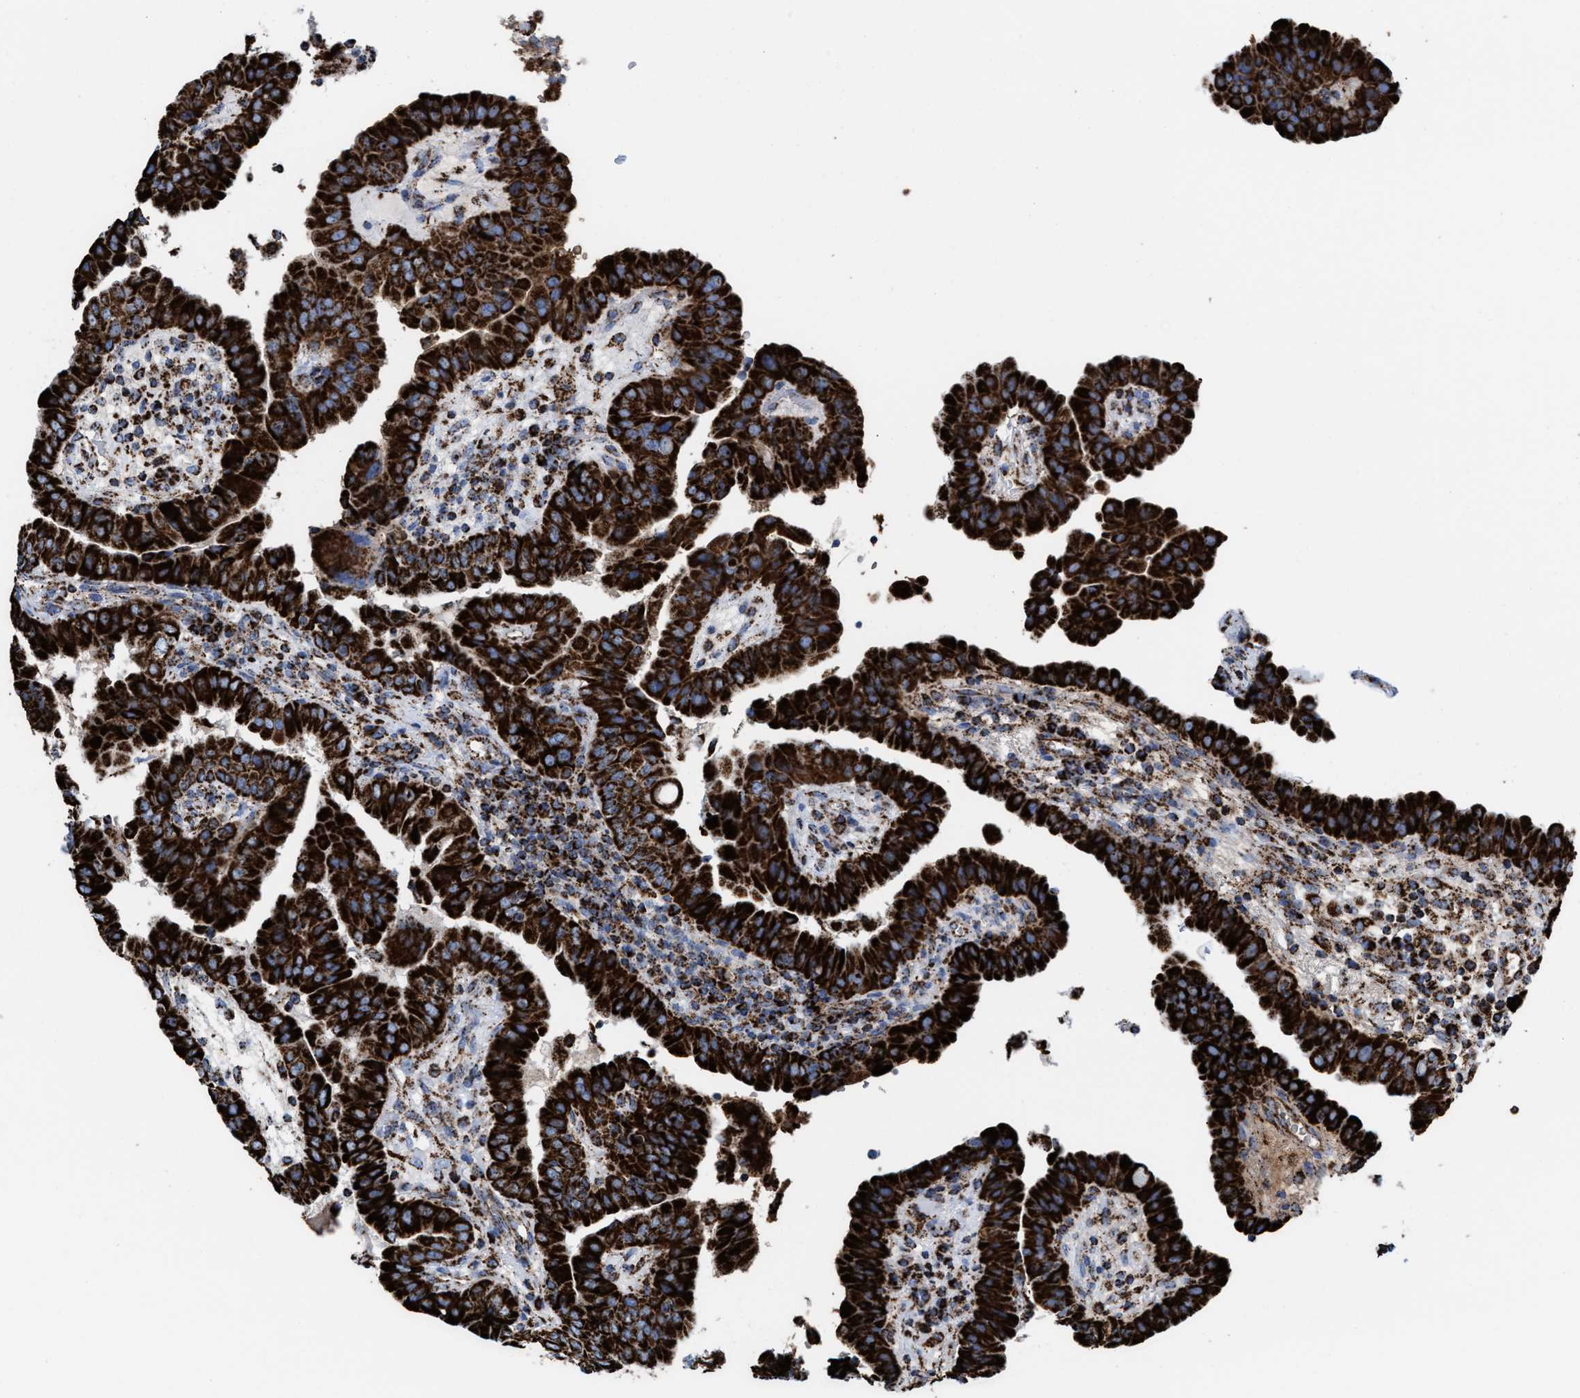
{"staining": {"intensity": "strong", "quantity": ">75%", "location": "cytoplasmic/membranous"}, "tissue": "thyroid cancer", "cell_type": "Tumor cells", "image_type": "cancer", "snomed": [{"axis": "morphology", "description": "Papillary adenocarcinoma, NOS"}, {"axis": "topography", "description": "Thyroid gland"}], "caption": "Protein staining reveals strong cytoplasmic/membranous staining in about >75% of tumor cells in thyroid cancer. (DAB IHC with brightfield microscopy, high magnification).", "gene": "ECHS1", "patient": {"sex": "male", "age": 33}}